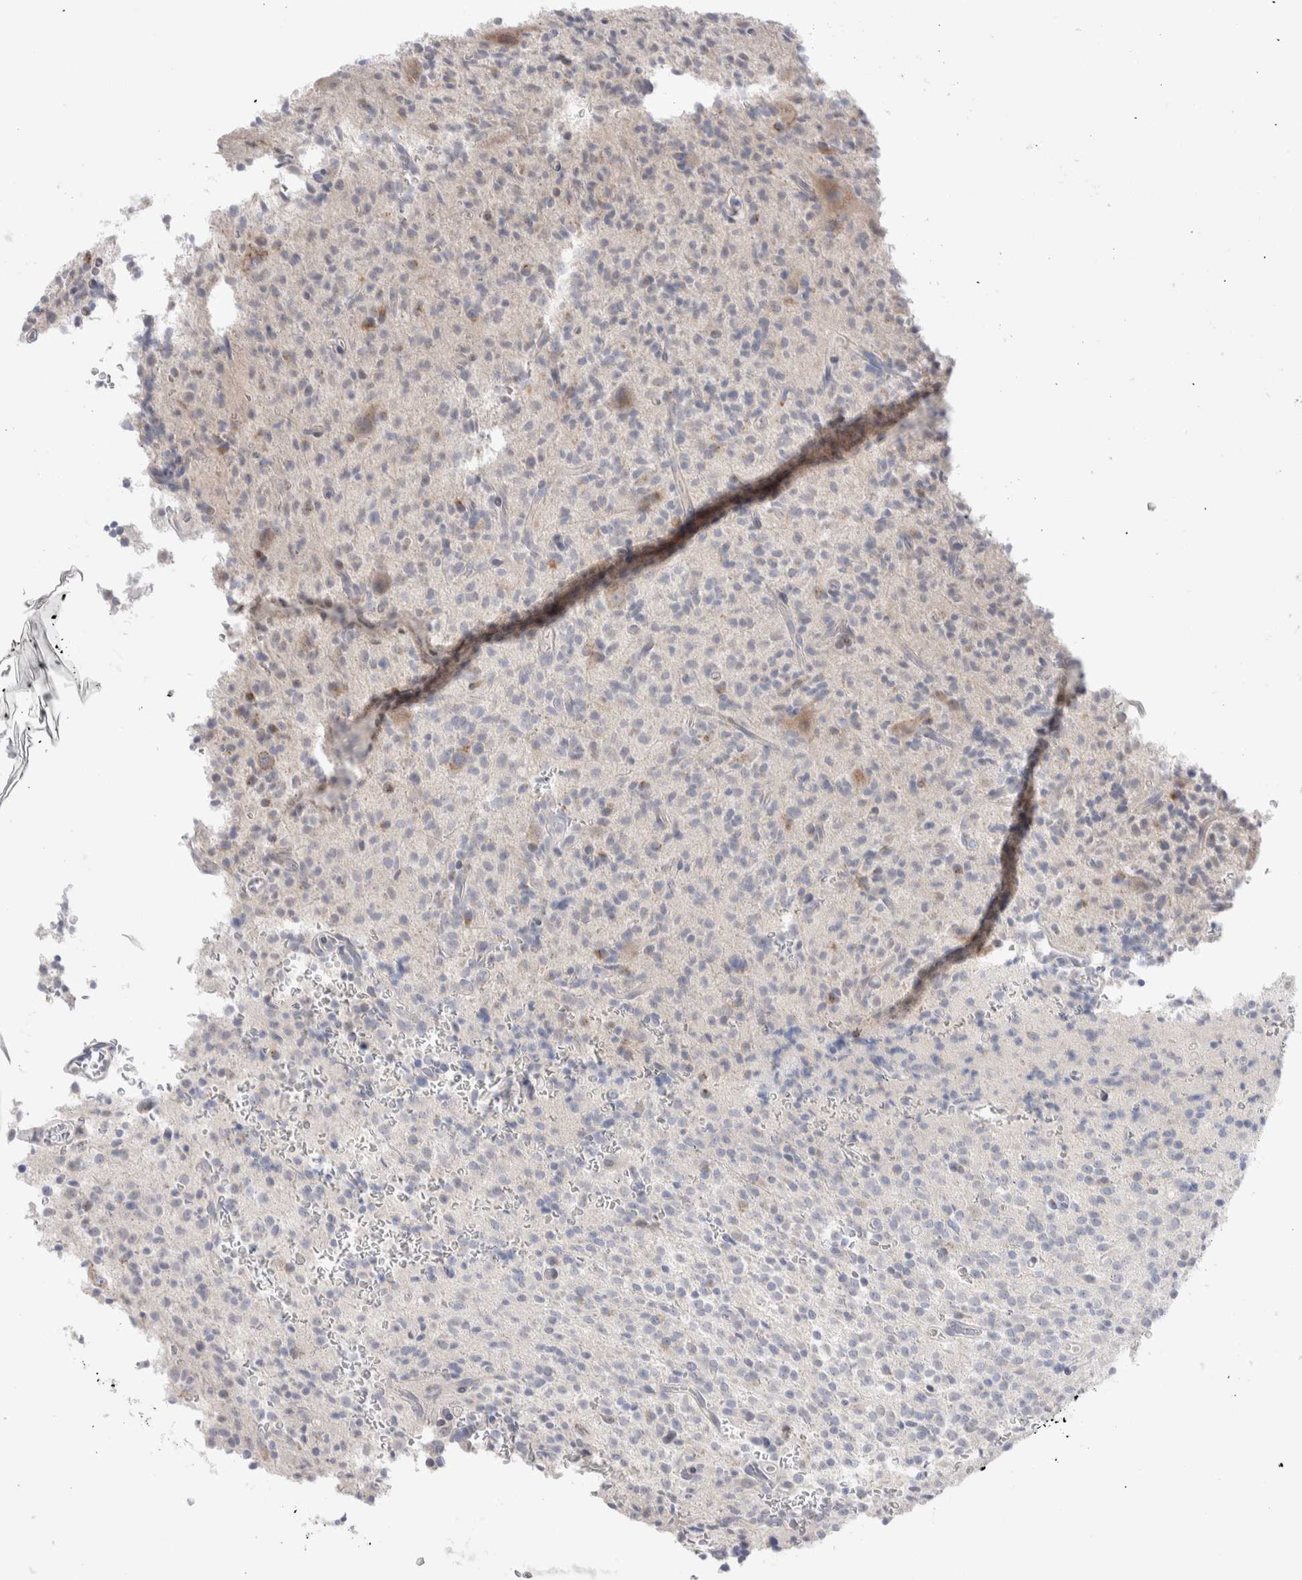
{"staining": {"intensity": "weak", "quantity": "<25%", "location": "cytoplasmic/membranous"}, "tissue": "glioma", "cell_type": "Tumor cells", "image_type": "cancer", "snomed": [{"axis": "morphology", "description": "Glioma, malignant, High grade"}, {"axis": "topography", "description": "Brain"}], "caption": "Glioma was stained to show a protein in brown. There is no significant expression in tumor cells.", "gene": "C1orf112", "patient": {"sex": "male", "age": 34}}